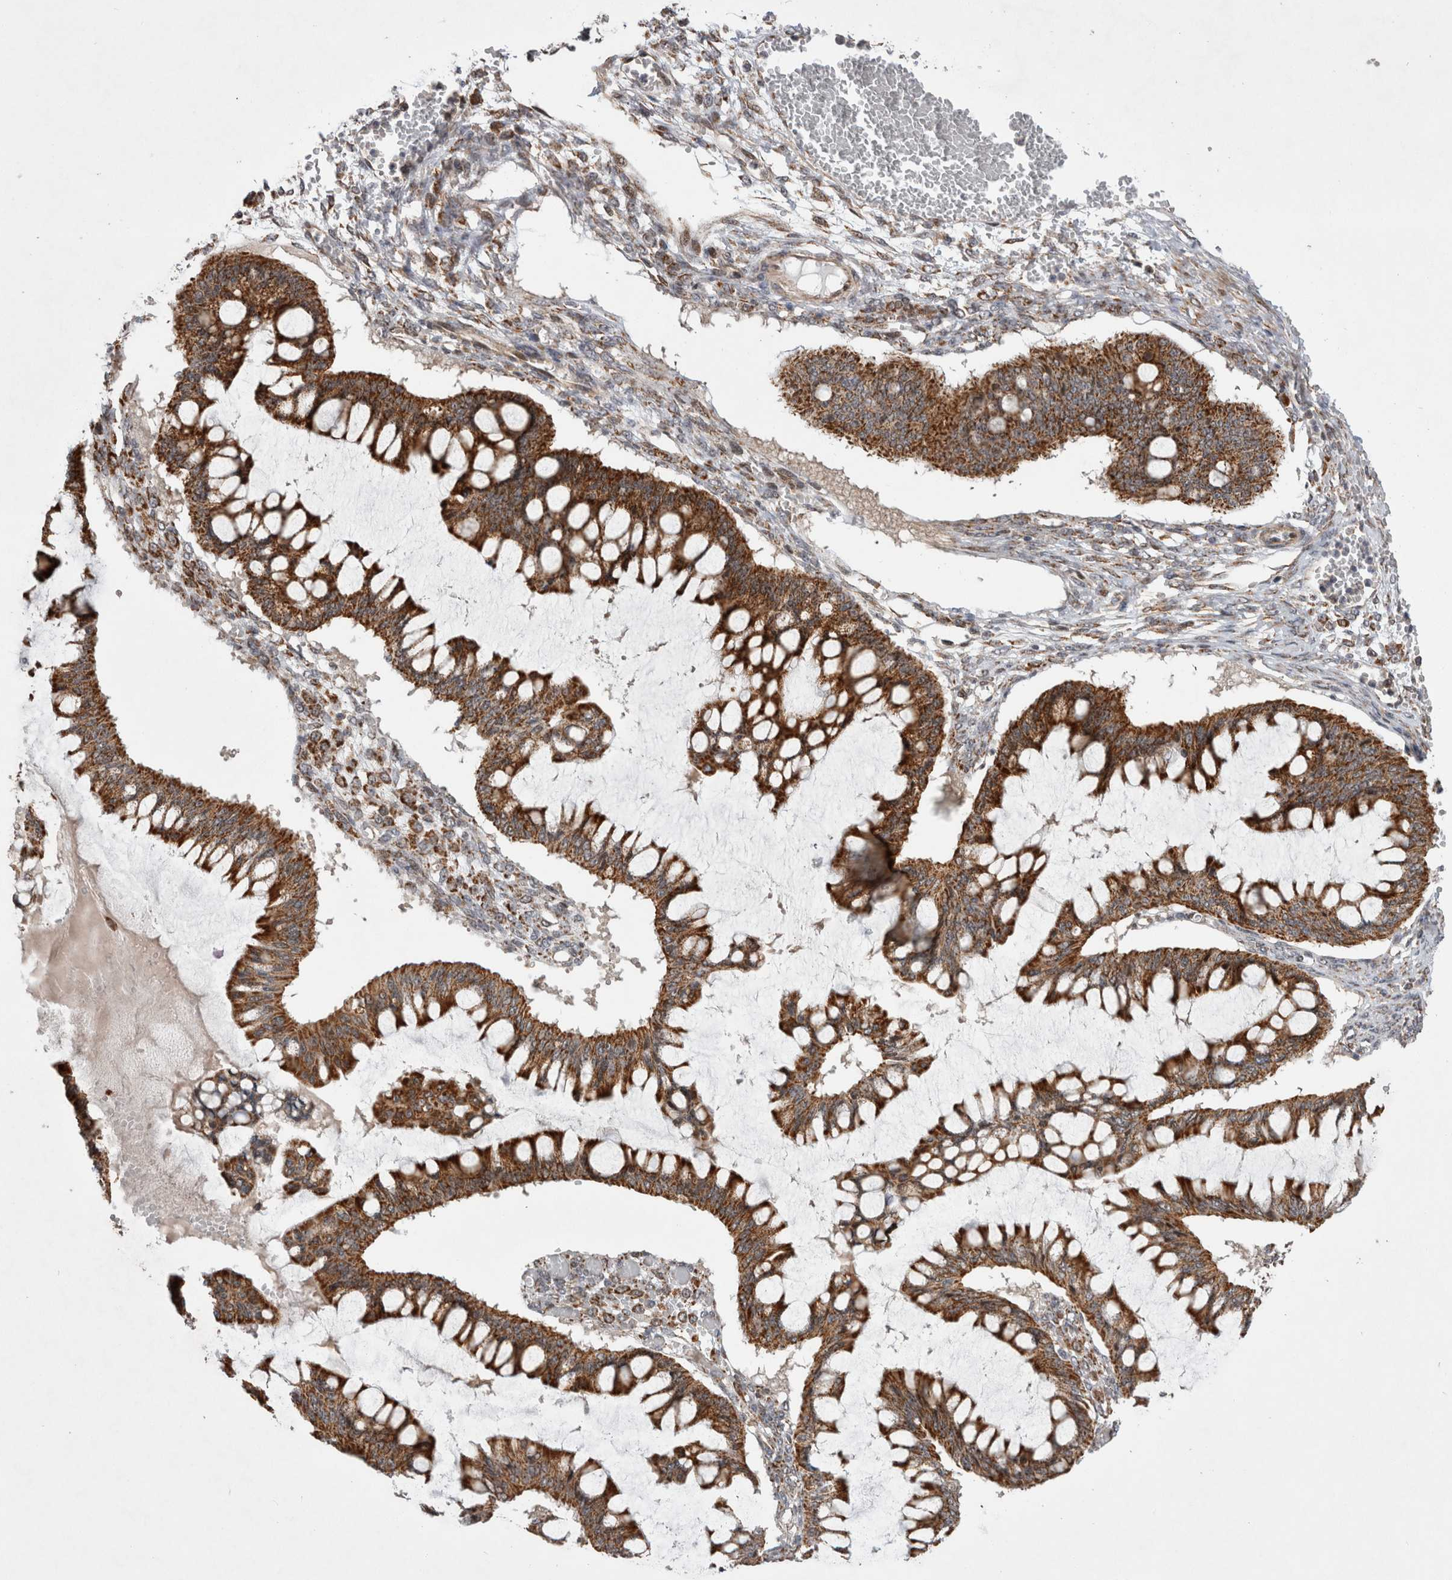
{"staining": {"intensity": "strong", "quantity": ">75%", "location": "cytoplasmic/membranous"}, "tissue": "ovarian cancer", "cell_type": "Tumor cells", "image_type": "cancer", "snomed": [{"axis": "morphology", "description": "Cystadenocarcinoma, mucinous, NOS"}, {"axis": "topography", "description": "Ovary"}], "caption": "Protein staining of ovarian cancer (mucinous cystadenocarcinoma) tissue displays strong cytoplasmic/membranous positivity in approximately >75% of tumor cells.", "gene": "MRPL37", "patient": {"sex": "female", "age": 73}}